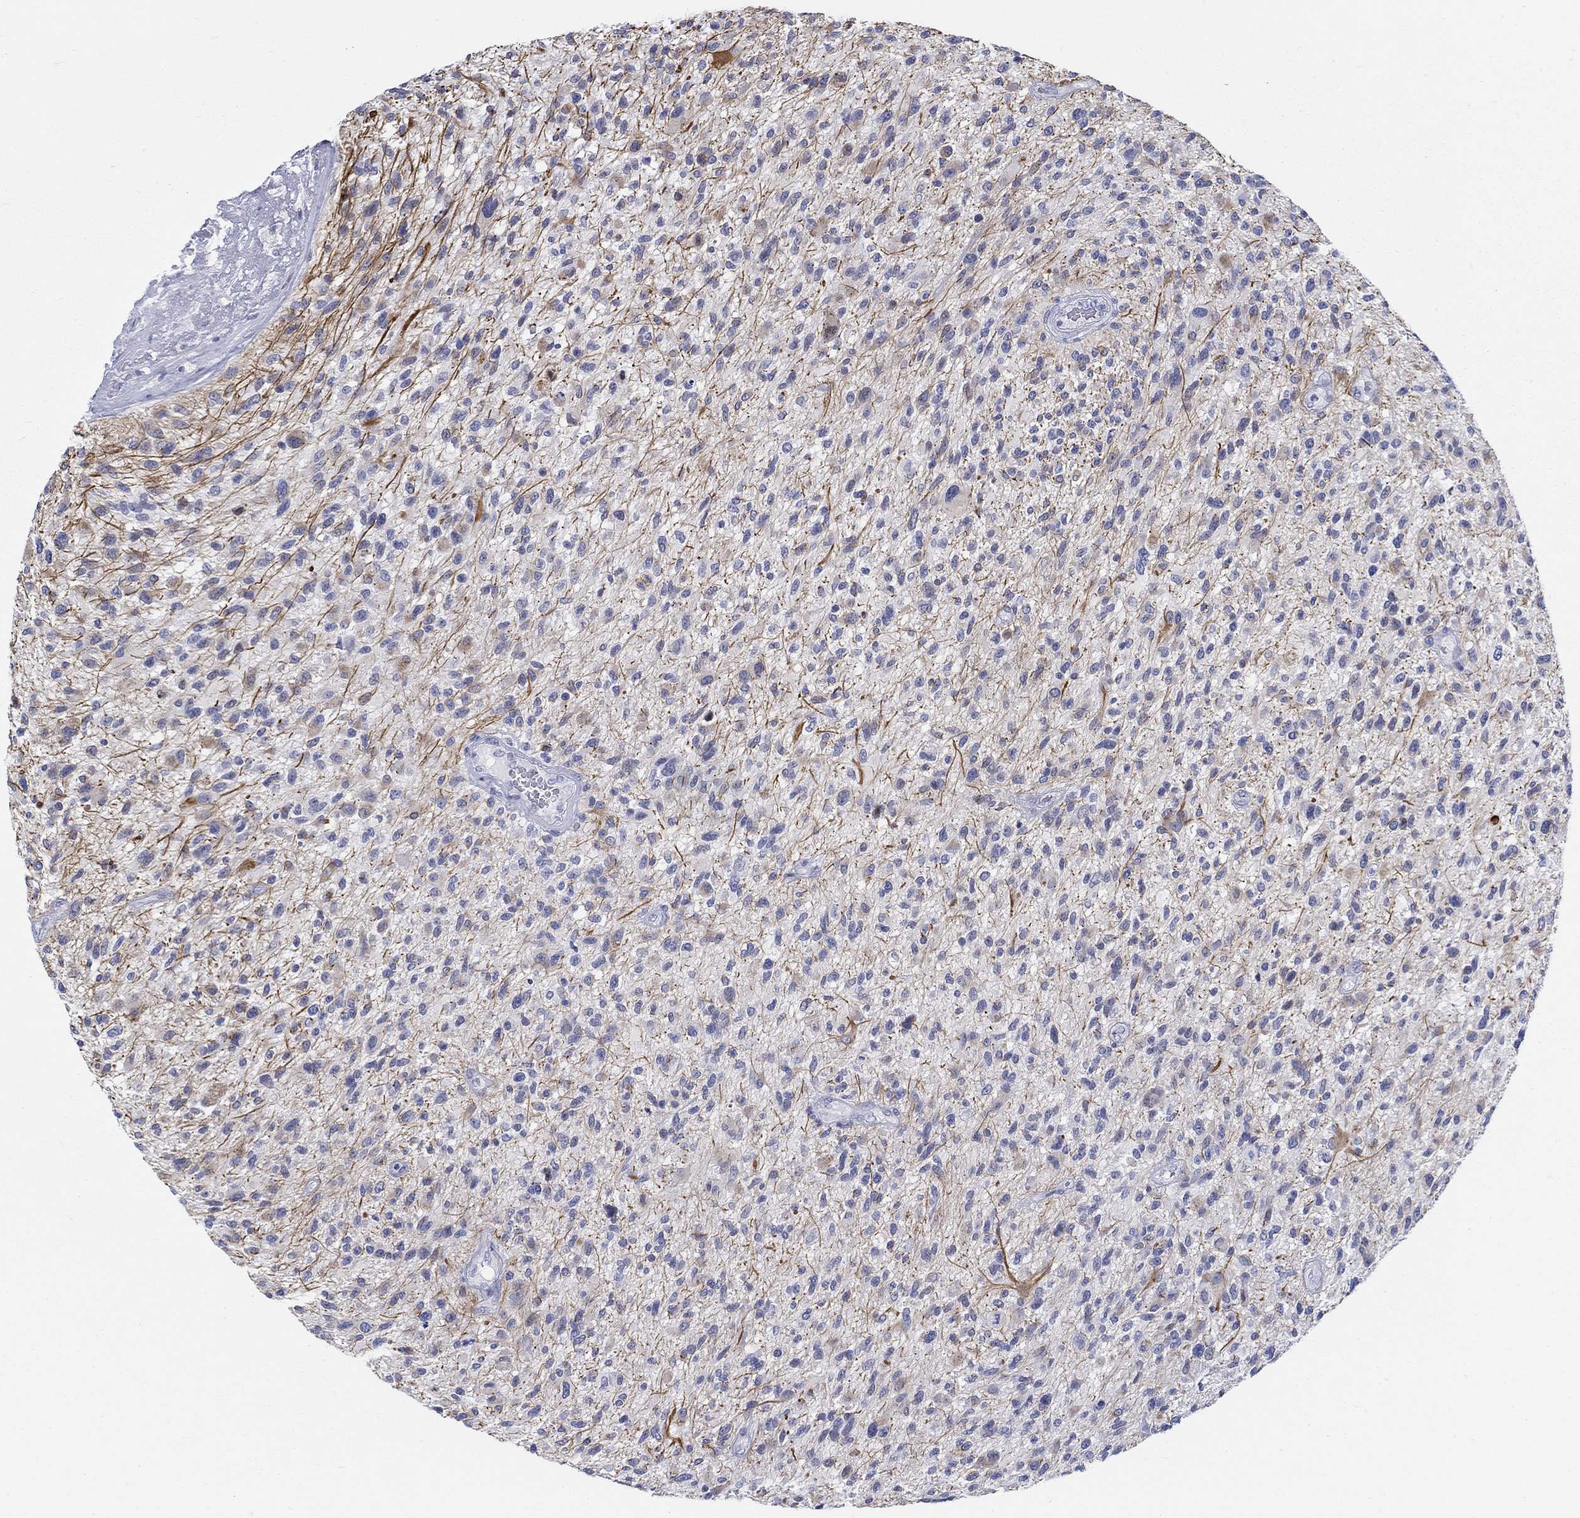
{"staining": {"intensity": "strong", "quantity": "<25%", "location": "cytoplasmic/membranous"}, "tissue": "glioma", "cell_type": "Tumor cells", "image_type": "cancer", "snomed": [{"axis": "morphology", "description": "Glioma, malignant, High grade"}, {"axis": "topography", "description": "Brain"}], "caption": "This is an image of immunohistochemistry staining of high-grade glioma (malignant), which shows strong staining in the cytoplasmic/membranous of tumor cells.", "gene": "CRYGS", "patient": {"sex": "male", "age": 47}}